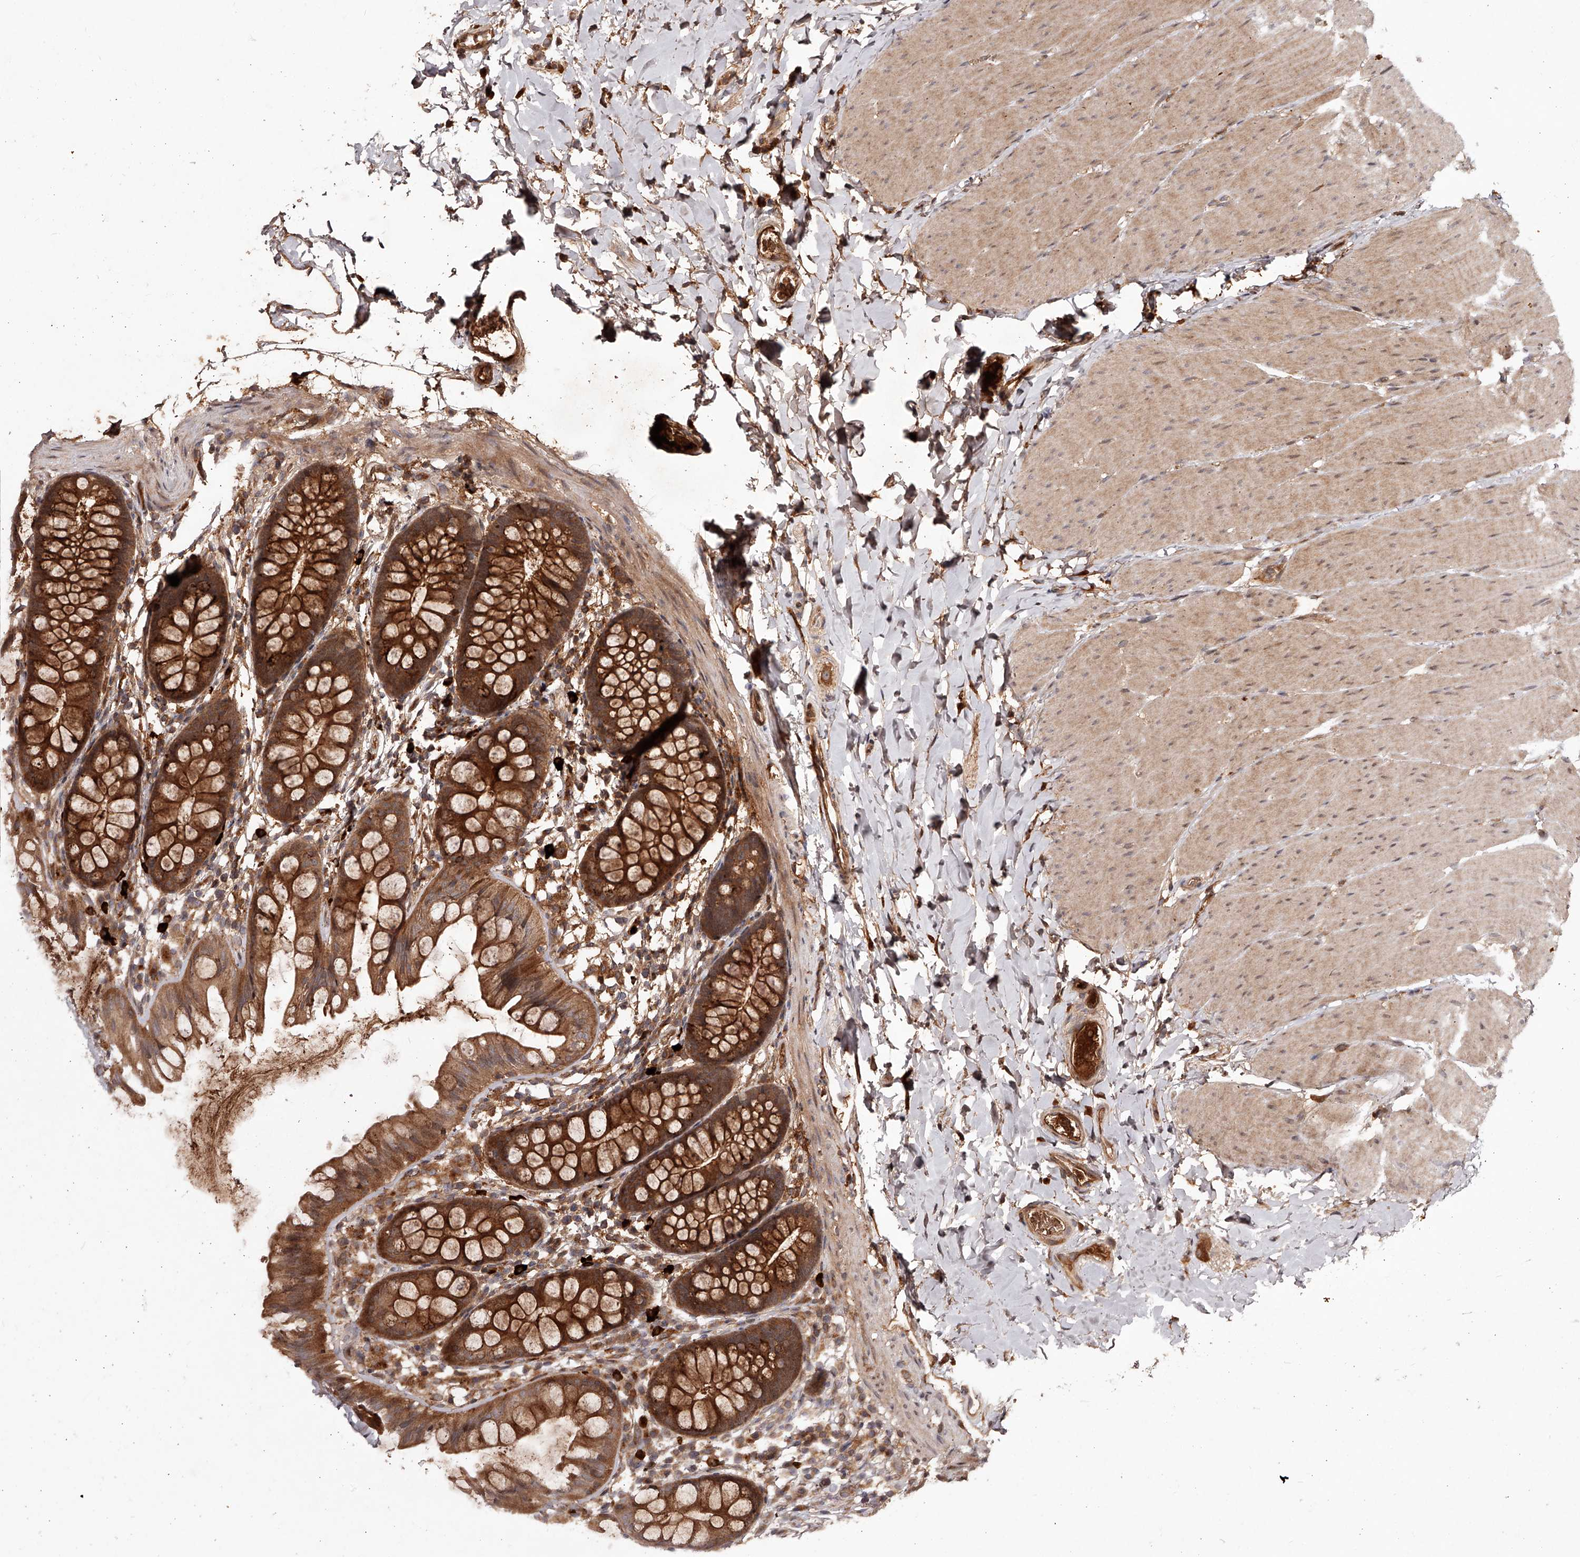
{"staining": {"intensity": "strong", "quantity": ">75%", "location": "cytoplasmic/membranous"}, "tissue": "colon", "cell_type": "Endothelial cells", "image_type": "normal", "snomed": [{"axis": "morphology", "description": "Normal tissue, NOS"}, {"axis": "topography", "description": "Colon"}], "caption": "Human colon stained with a brown dye exhibits strong cytoplasmic/membranous positive expression in about >75% of endothelial cells.", "gene": "CRYZL1", "patient": {"sex": "female", "age": 62}}